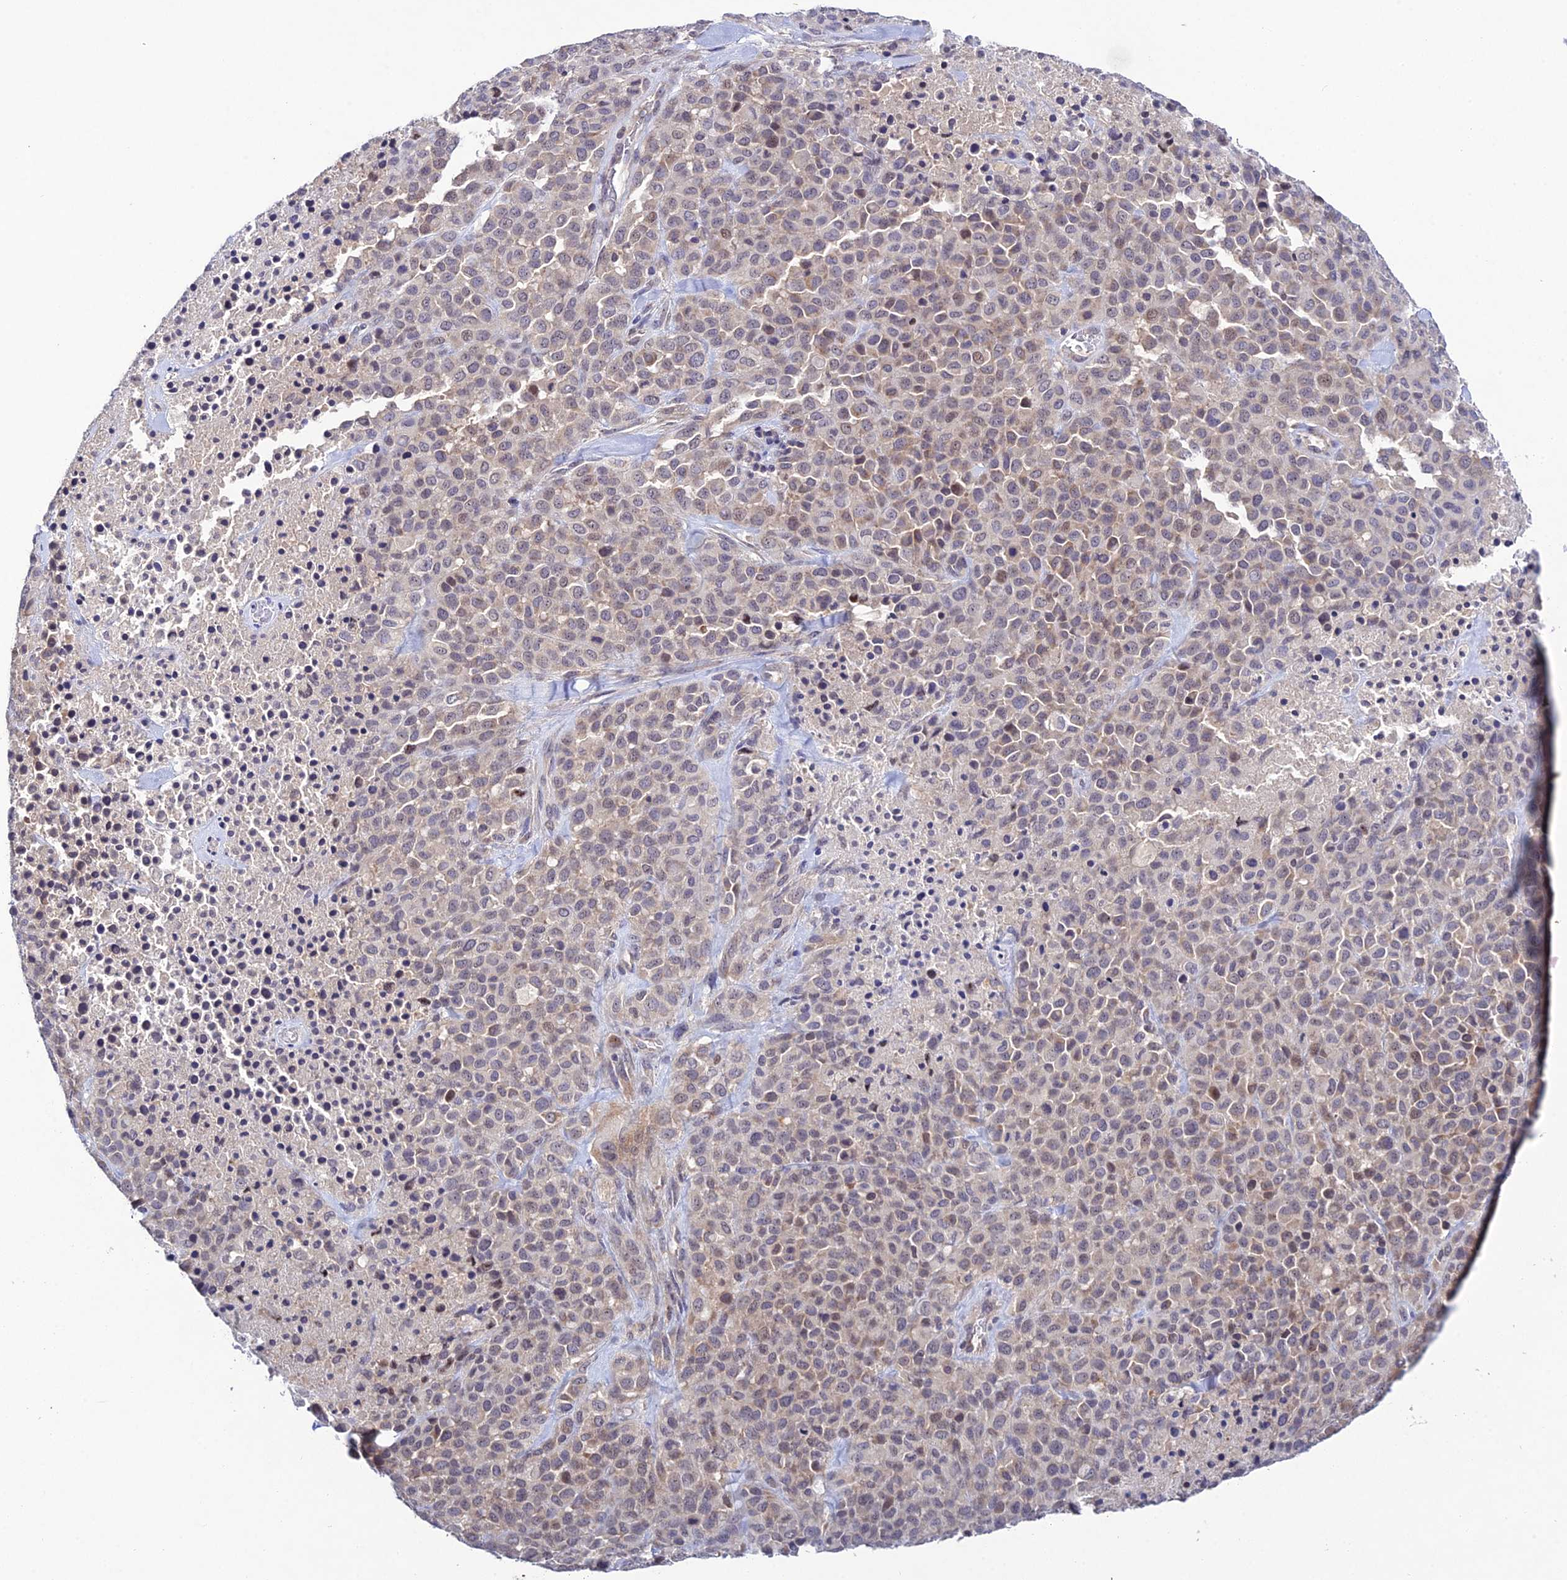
{"staining": {"intensity": "negative", "quantity": "none", "location": "none"}, "tissue": "melanoma", "cell_type": "Tumor cells", "image_type": "cancer", "snomed": [{"axis": "morphology", "description": "Malignant melanoma, Metastatic site"}, {"axis": "topography", "description": "Skin"}], "caption": "Tumor cells are negative for brown protein staining in melanoma.", "gene": "CHST5", "patient": {"sex": "female", "age": 81}}